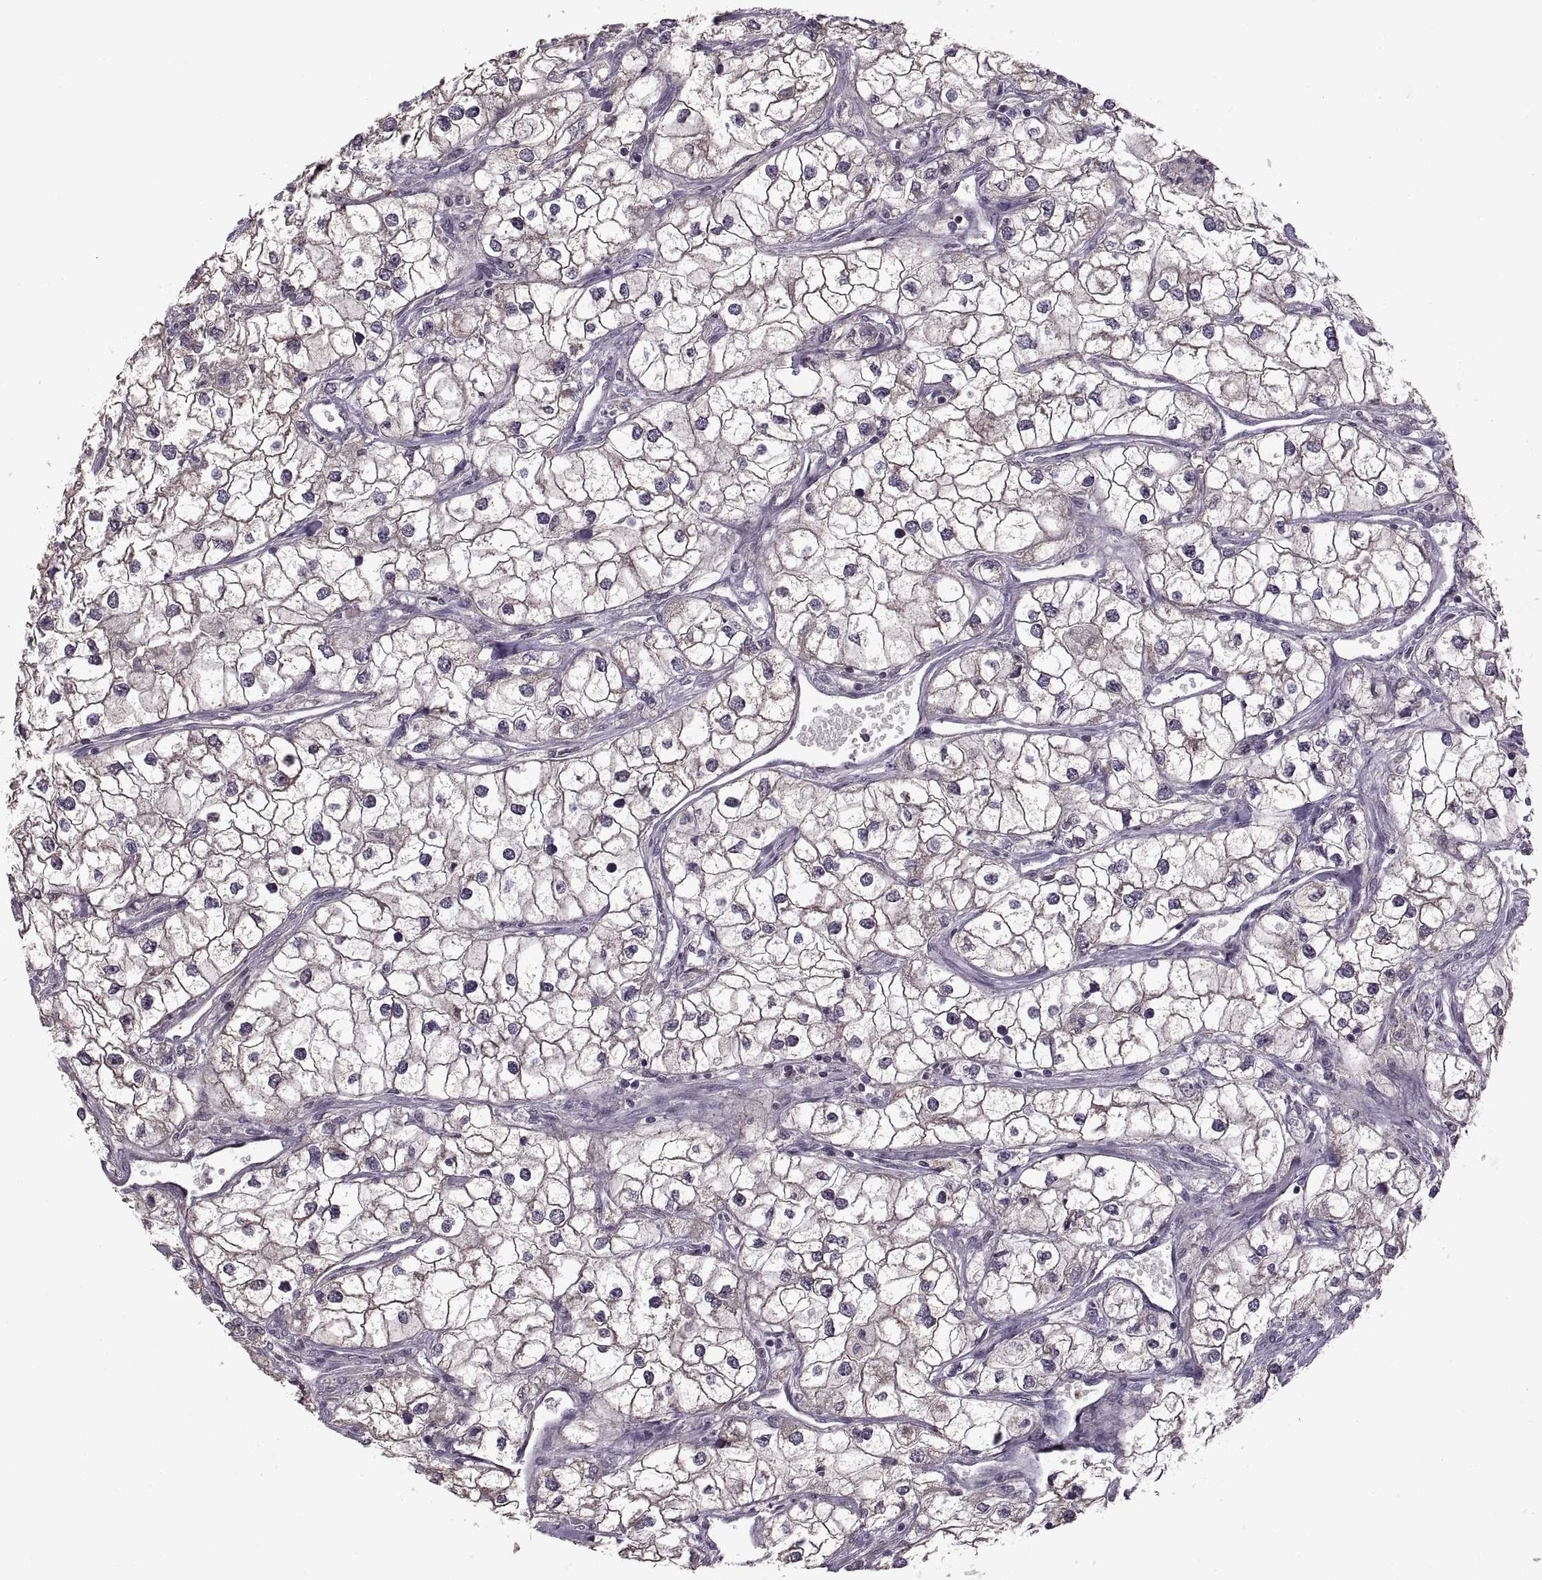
{"staining": {"intensity": "negative", "quantity": "none", "location": "none"}, "tissue": "renal cancer", "cell_type": "Tumor cells", "image_type": "cancer", "snomed": [{"axis": "morphology", "description": "Adenocarcinoma, NOS"}, {"axis": "topography", "description": "Kidney"}], "caption": "High power microscopy image of an immunohistochemistry (IHC) micrograph of renal adenocarcinoma, revealing no significant expression in tumor cells.", "gene": "PIERCE1", "patient": {"sex": "male", "age": 59}}